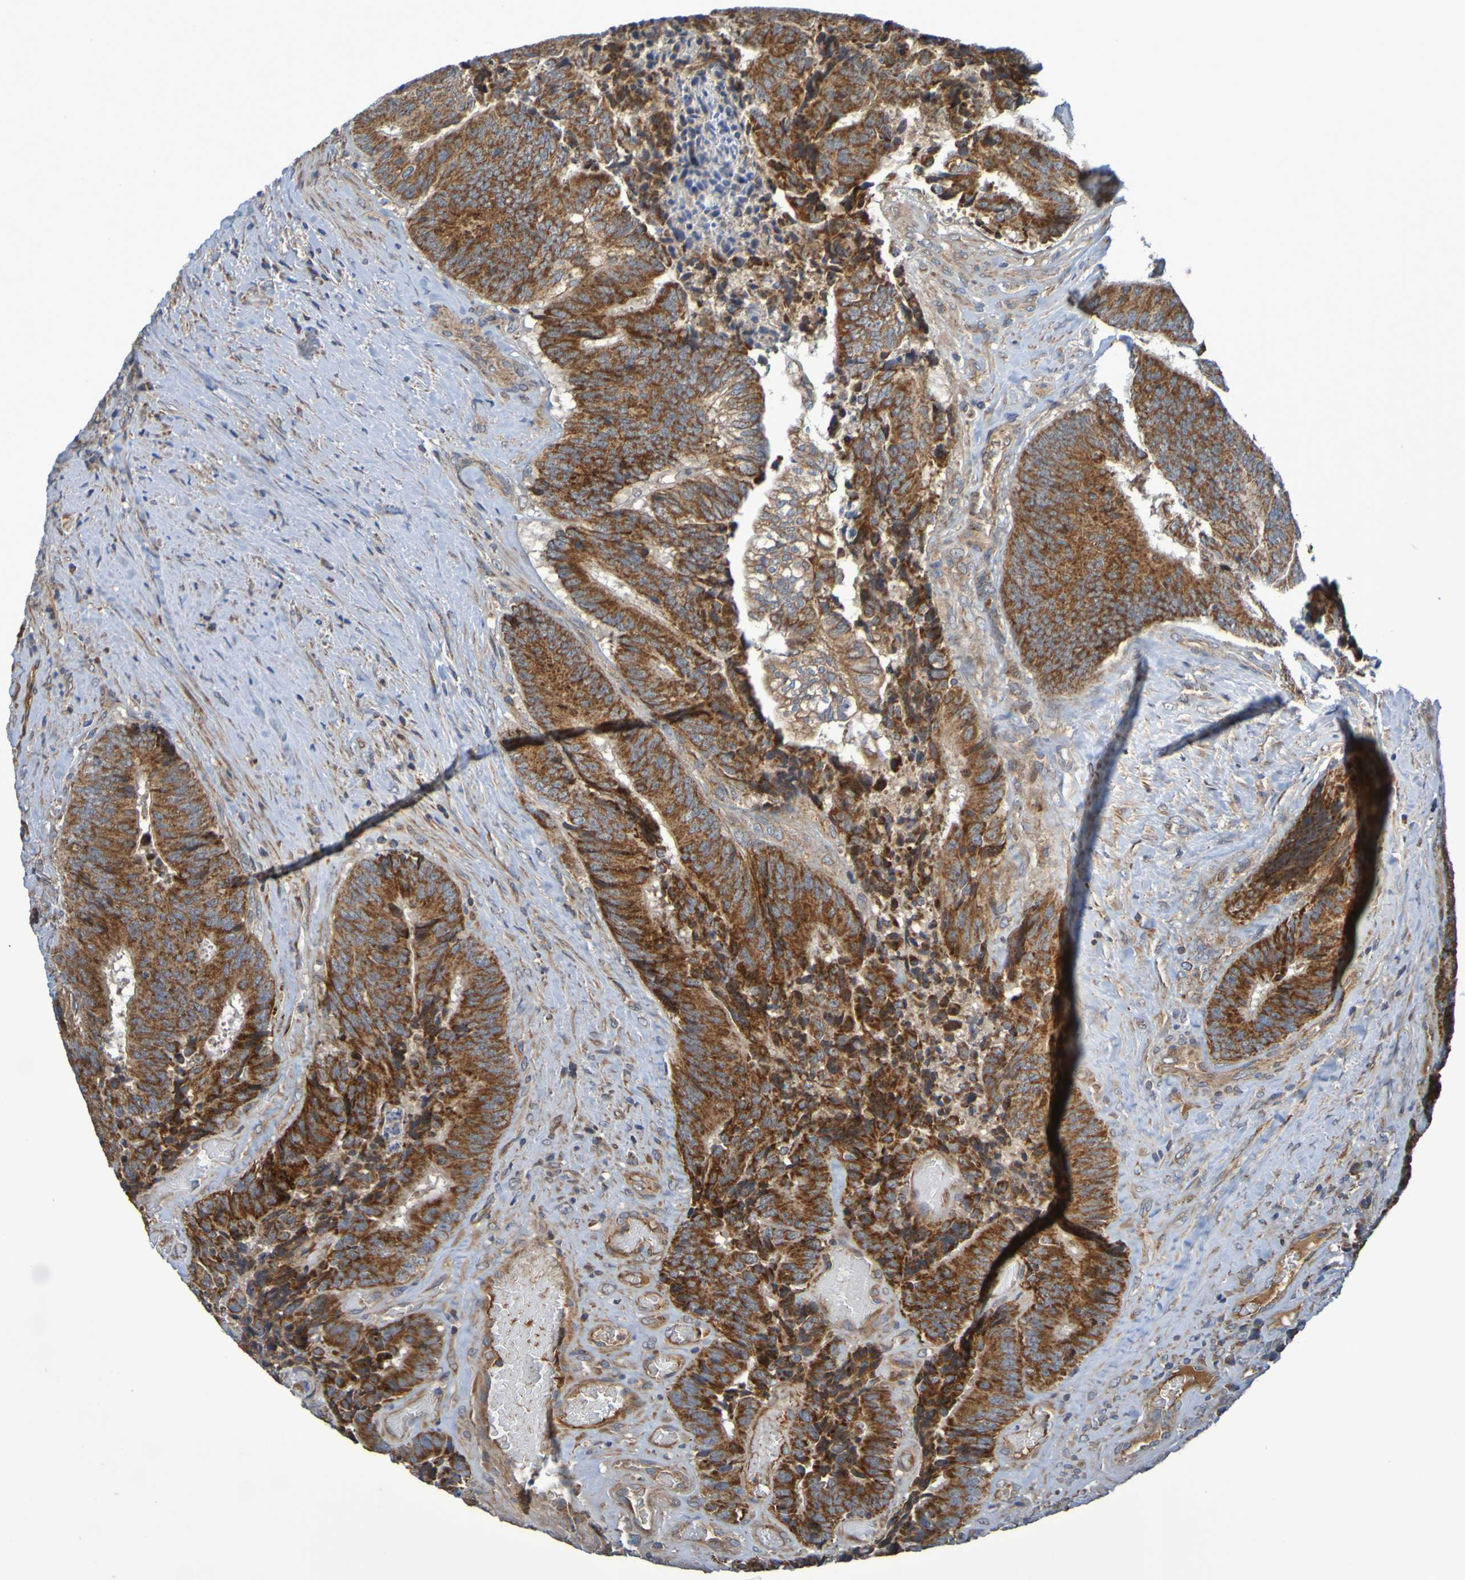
{"staining": {"intensity": "strong", "quantity": ">75%", "location": "cytoplasmic/membranous"}, "tissue": "colorectal cancer", "cell_type": "Tumor cells", "image_type": "cancer", "snomed": [{"axis": "morphology", "description": "Adenocarcinoma, NOS"}, {"axis": "topography", "description": "Rectum"}], "caption": "Immunohistochemistry staining of colorectal adenocarcinoma, which reveals high levels of strong cytoplasmic/membranous positivity in about >75% of tumor cells indicating strong cytoplasmic/membranous protein positivity. The staining was performed using DAB (3,3'-diaminobenzidine) (brown) for protein detection and nuclei were counterstained in hematoxylin (blue).", "gene": "CCDC51", "patient": {"sex": "male", "age": 72}}